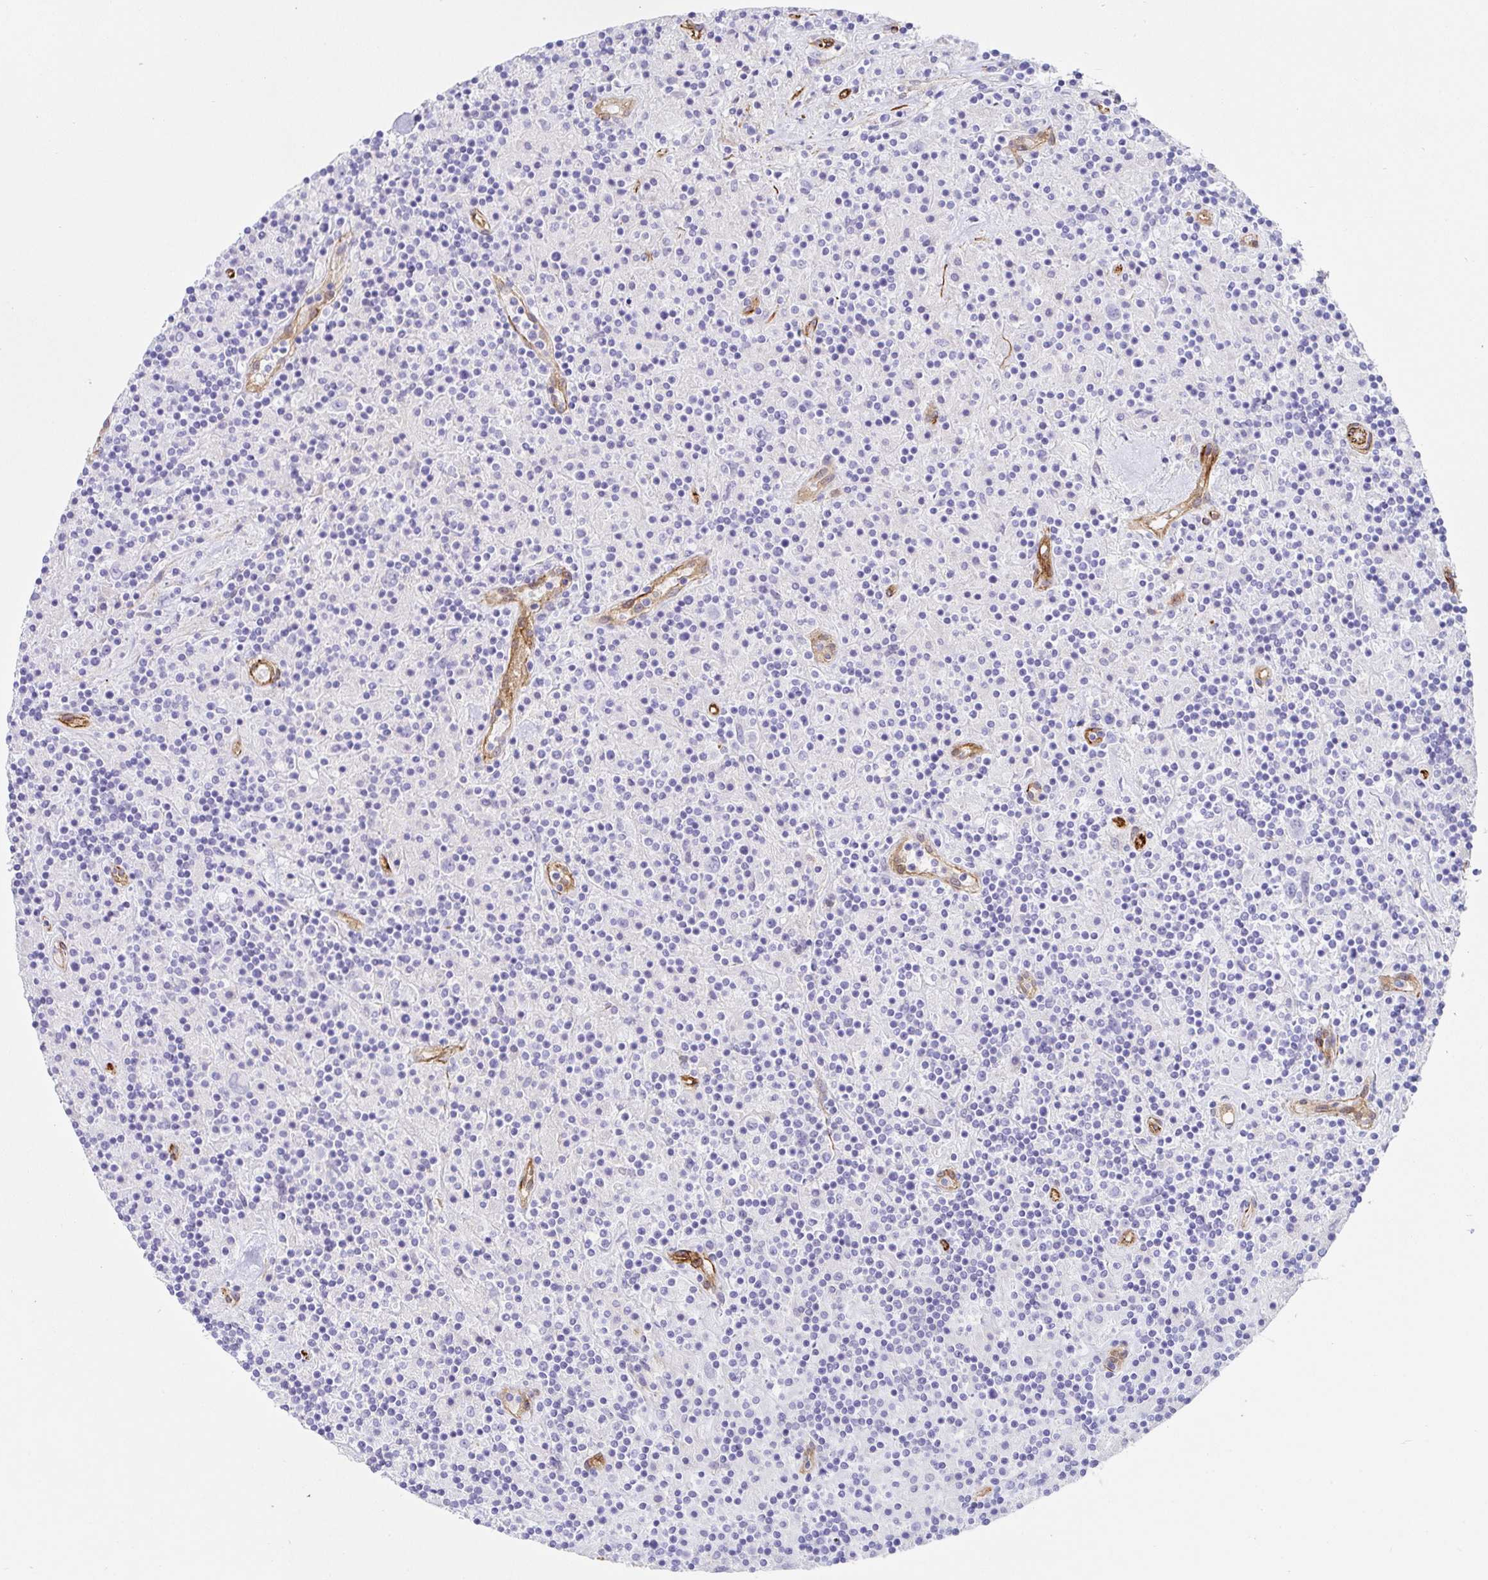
{"staining": {"intensity": "negative", "quantity": "none", "location": "none"}, "tissue": "lymphoma", "cell_type": "Tumor cells", "image_type": "cancer", "snomed": [{"axis": "morphology", "description": "Hodgkin's disease, NOS"}, {"axis": "topography", "description": "Lymph node"}], "caption": "An image of Hodgkin's disease stained for a protein demonstrates no brown staining in tumor cells. Nuclei are stained in blue.", "gene": "DOCK1", "patient": {"sex": "male", "age": 70}}